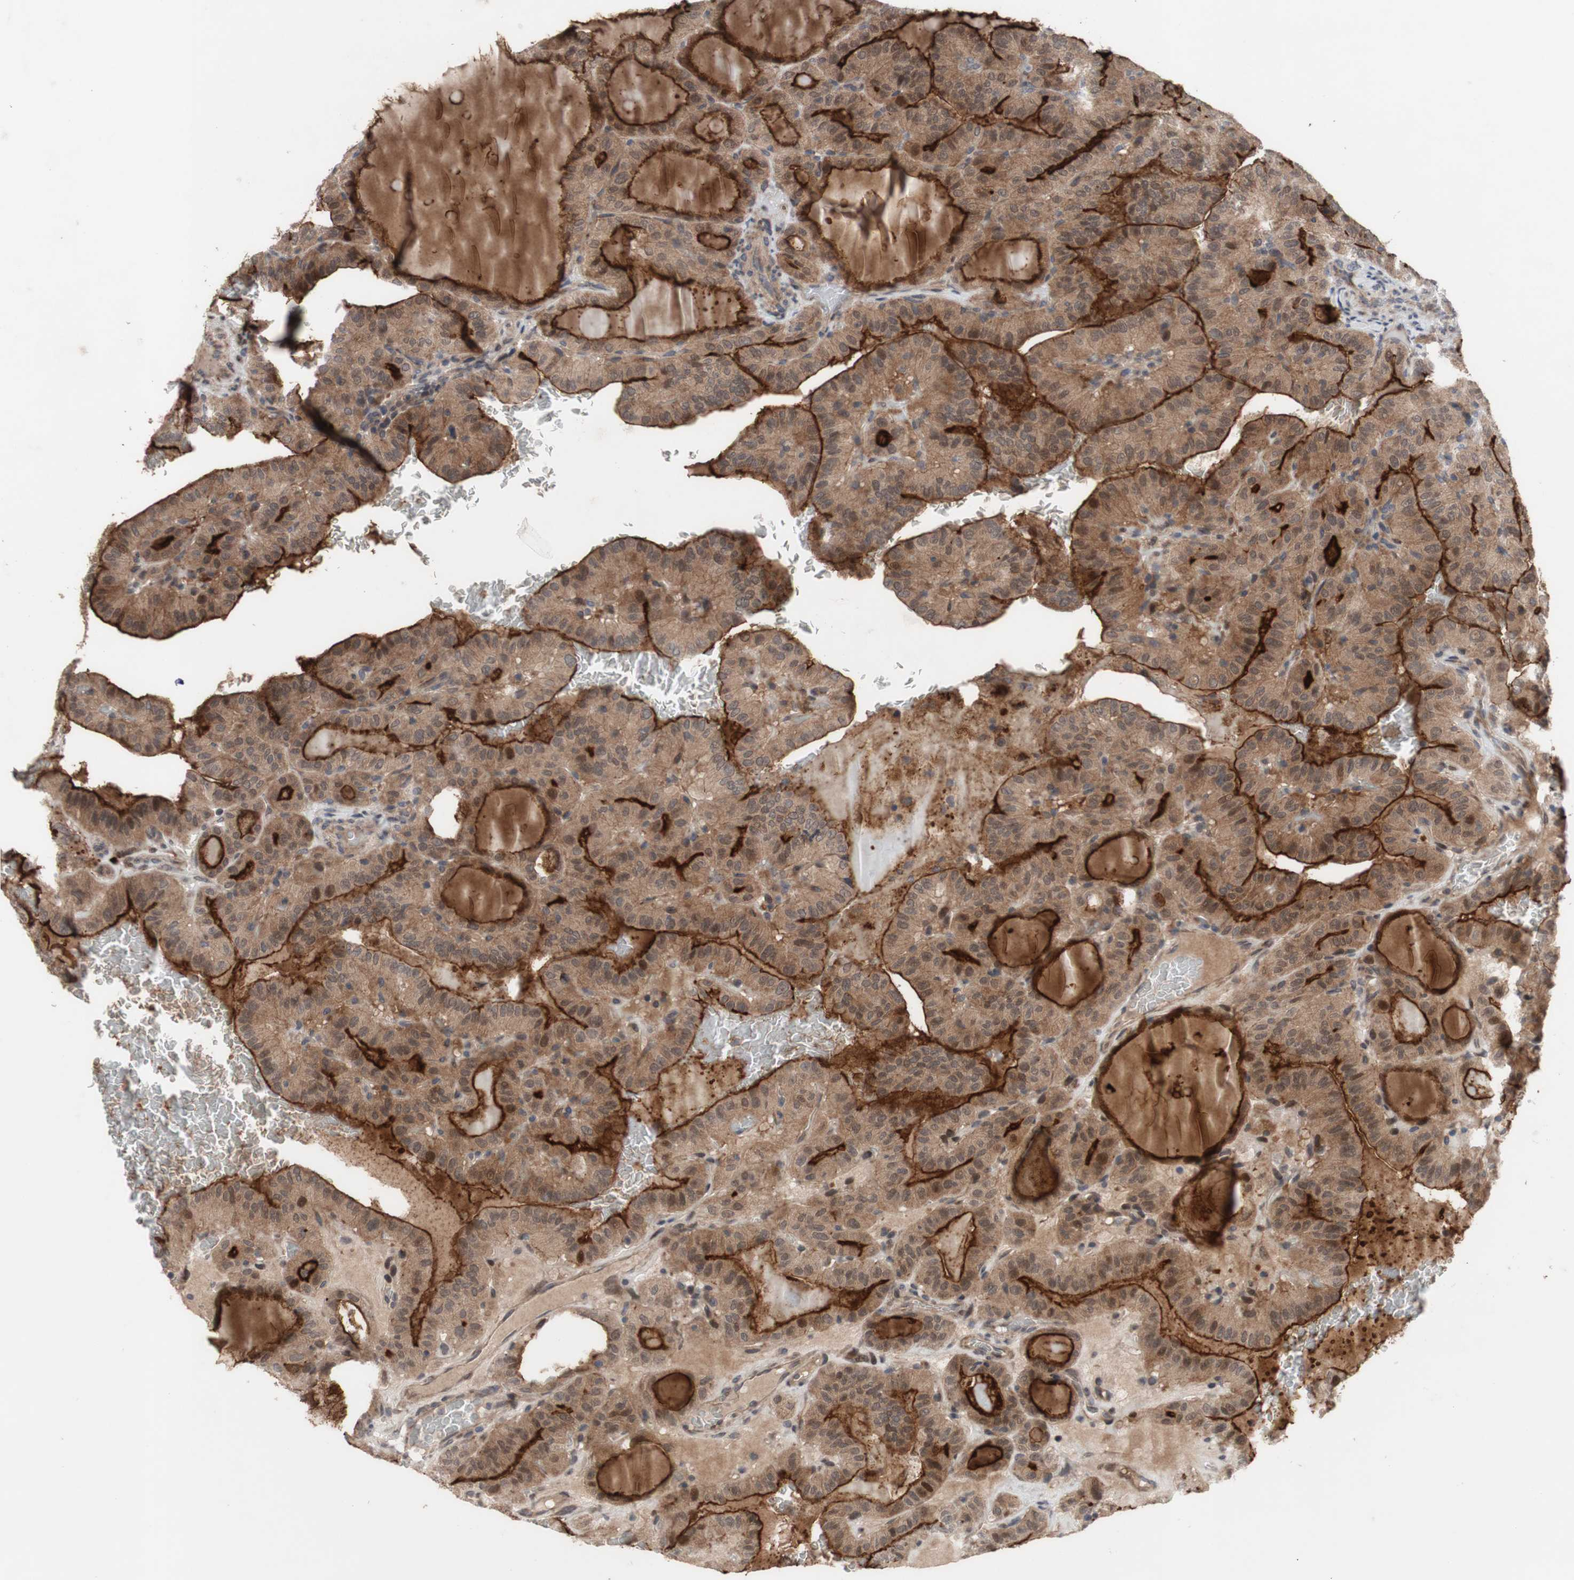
{"staining": {"intensity": "moderate", "quantity": ">75%", "location": "cytoplasmic/membranous"}, "tissue": "thyroid cancer", "cell_type": "Tumor cells", "image_type": "cancer", "snomed": [{"axis": "morphology", "description": "Papillary adenocarcinoma, NOS"}, {"axis": "topography", "description": "Thyroid gland"}], "caption": "Immunohistochemistry of papillary adenocarcinoma (thyroid) reveals medium levels of moderate cytoplasmic/membranous staining in approximately >75% of tumor cells. The protein of interest is shown in brown color, while the nuclei are stained blue.", "gene": "OAZ1", "patient": {"sex": "male", "age": 77}}